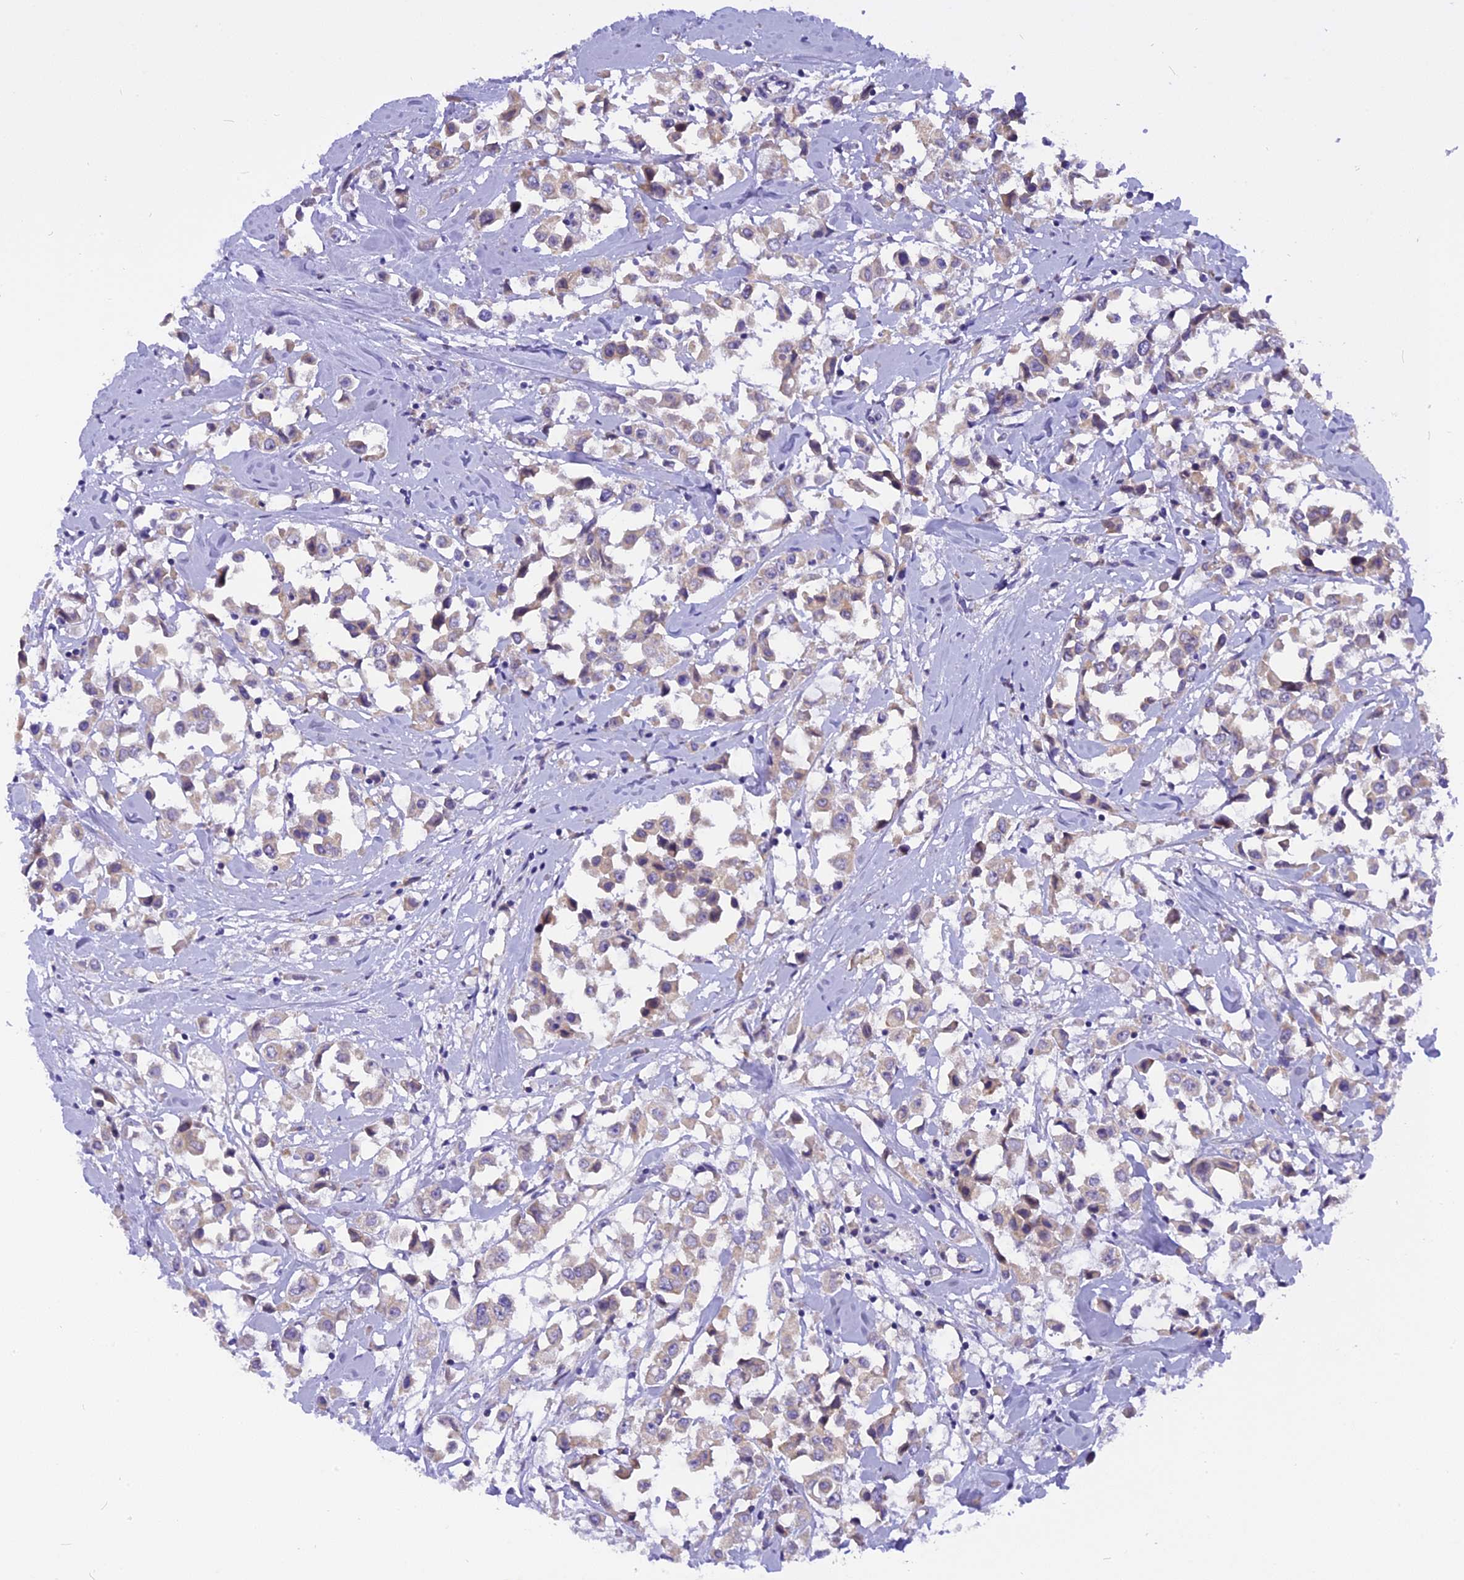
{"staining": {"intensity": "weak", "quantity": "<25%", "location": "cytoplasmic/membranous"}, "tissue": "breast cancer", "cell_type": "Tumor cells", "image_type": "cancer", "snomed": [{"axis": "morphology", "description": "Duct carcinoma"}, {"axis": "topography", "description": "Breast"}], "caption": "High magnification brightfield microscopy of breast infiltrating ductal carcinoma stained with DAB (3,3'-diaminobenzidine) (brown) and counterstained with hematoxylin (blue): tumor cells show no significant positivity. (Stains: DAB (3,3'-diaminobenzidine) IHC with hematoxylin counter stain, Microscopy: brightfield microscopy at high magnification).", "gene": "TRIM3", "patient": {"sex": "female", "age": 61}}